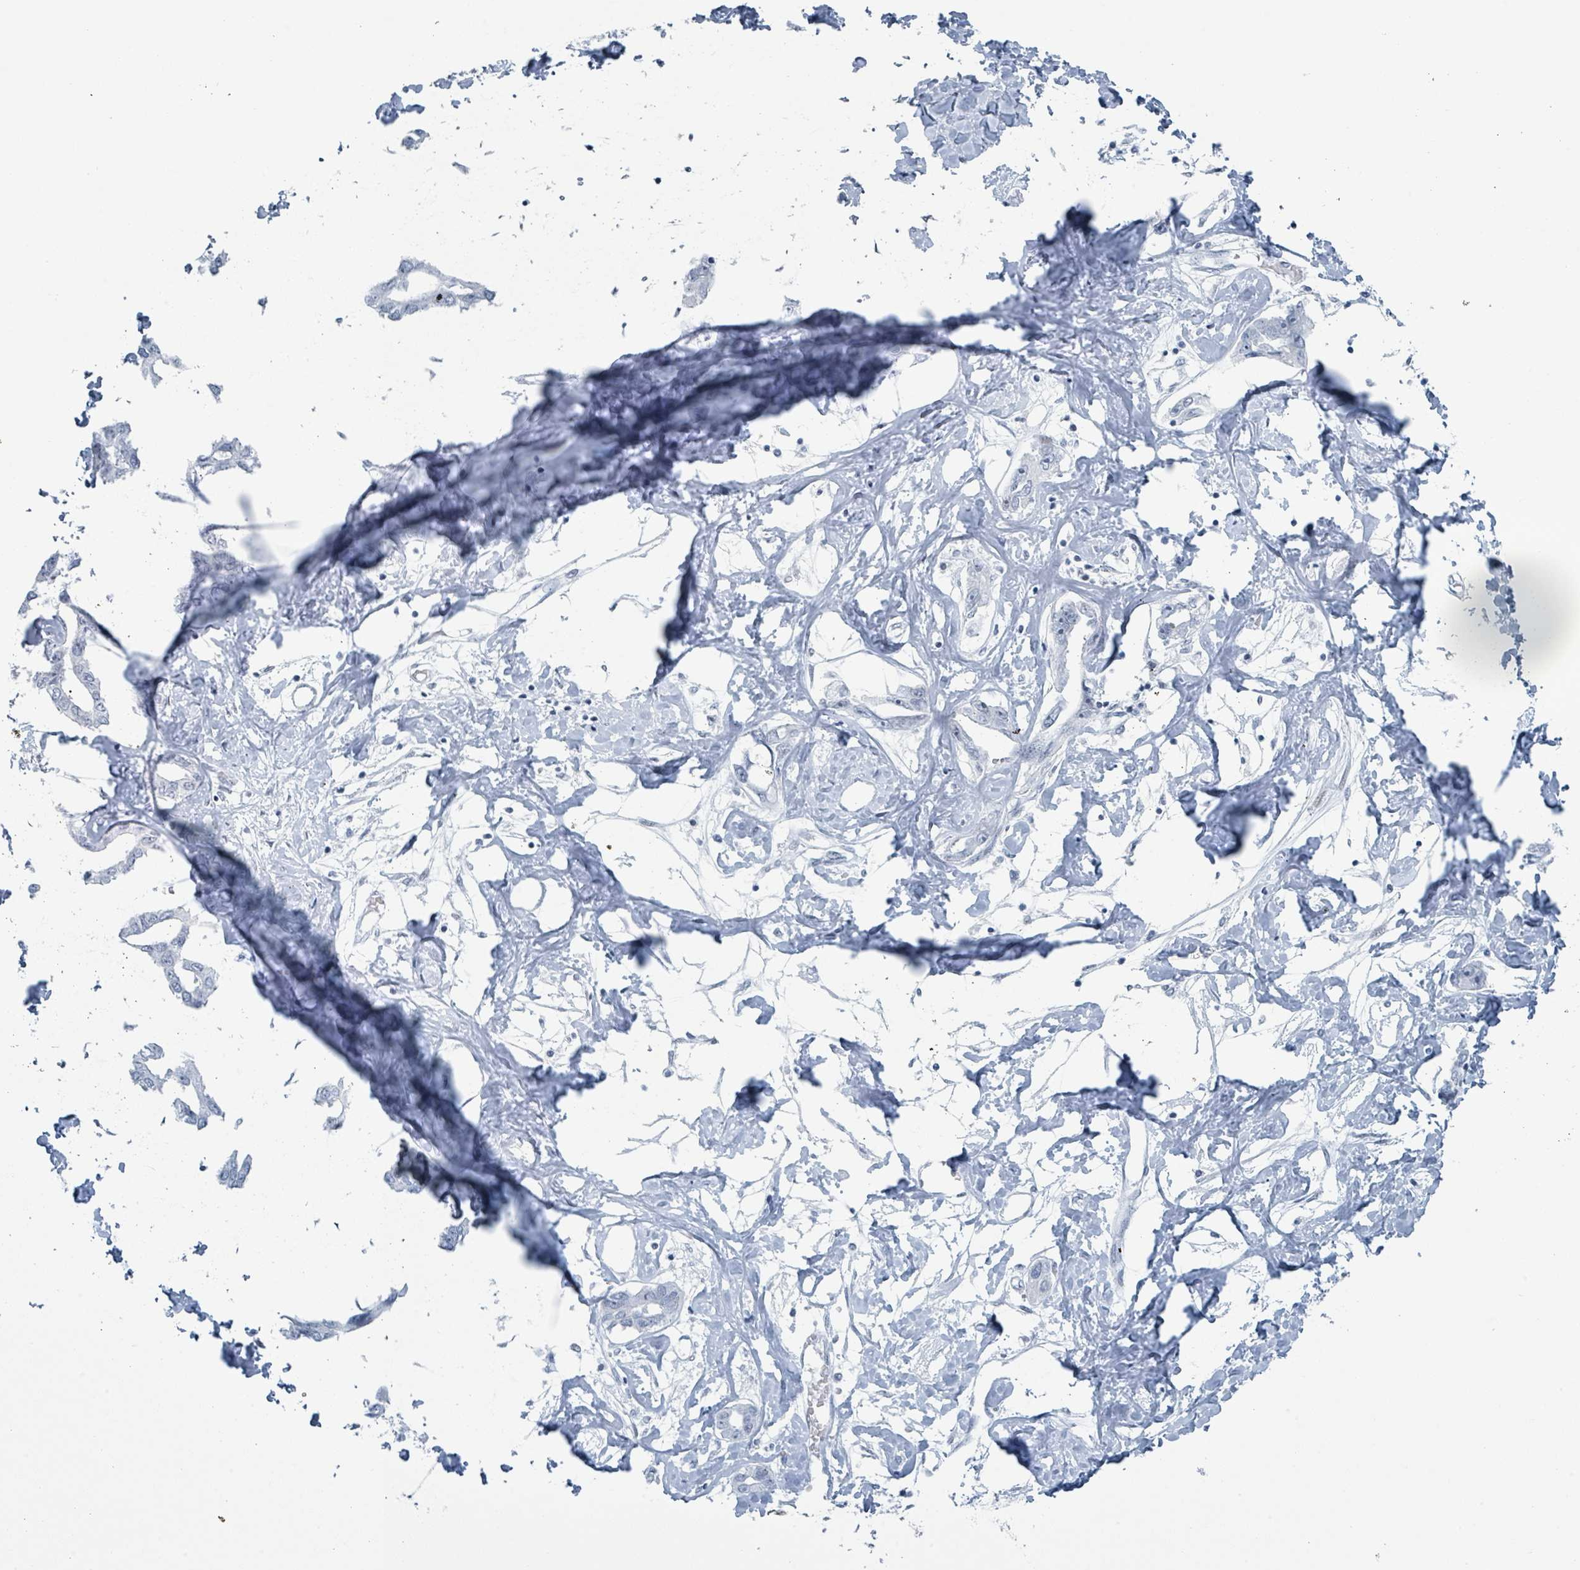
{"staining": {"intensity": "negative", "quantity": "none", "location": "none"}, "tissue": "liver cancer", "cell_type": "Tumor cells", "image_type": "cancer", "snomed": [{"axis": "morphology", "description": "Cholangiocarcinoma"}, {"axis": "topography", "description": "Liver"}], "caption": "High magnification brightfield microscopy of cholangiocarcinoma (liver) stained with DAB (3,3'-diaminobenzidine) (brown) and counterstained with hematoxylin (blue): tumor cells show no significant staining. (Brightfield microscopy of DAB immunohistochemistry at high magnification).", "gene": "GPR15LG", "patient": {"sex": "male", "age": 59}}